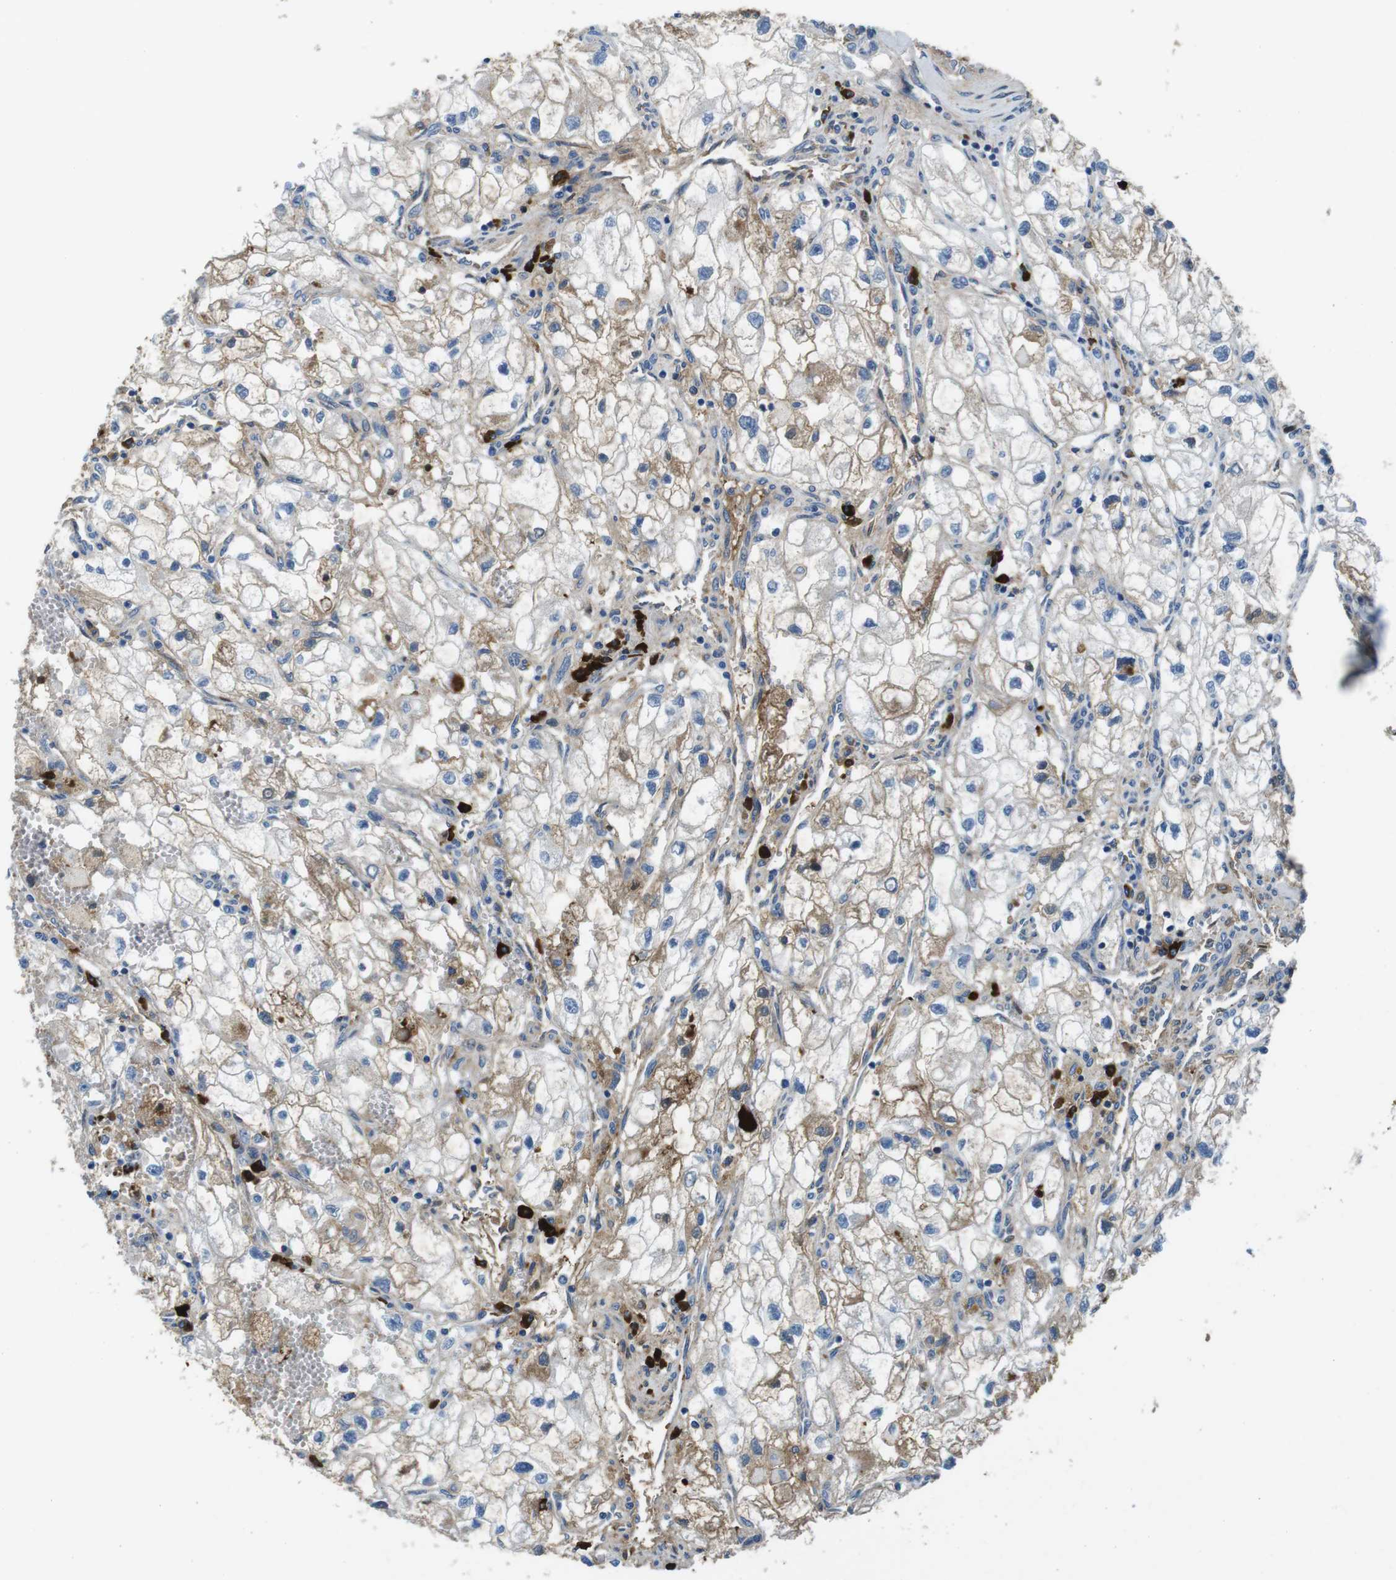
{"staining": {"intensity": "weak", "quantity": "25%-75%", "location": "cytoplasmic/membranous"}, "tissue": "renal cancer", "cell_type": "Tumor cells", "image_type": "cancer", "snomed": [{"axis": "morphology", "description": "Adenocarcinoma, NOS"}, {"axis": "topography", "description": "Kidney"}], "caption": "Immunohistochemical staining of adenocarcinoma (renal) displays low levels of weak cytoplasmic/membranous protein staining in approximately 25%-75% of tumor cells.", "gene": "IGKC", "patient": {"sex": "female", "age": 70}}